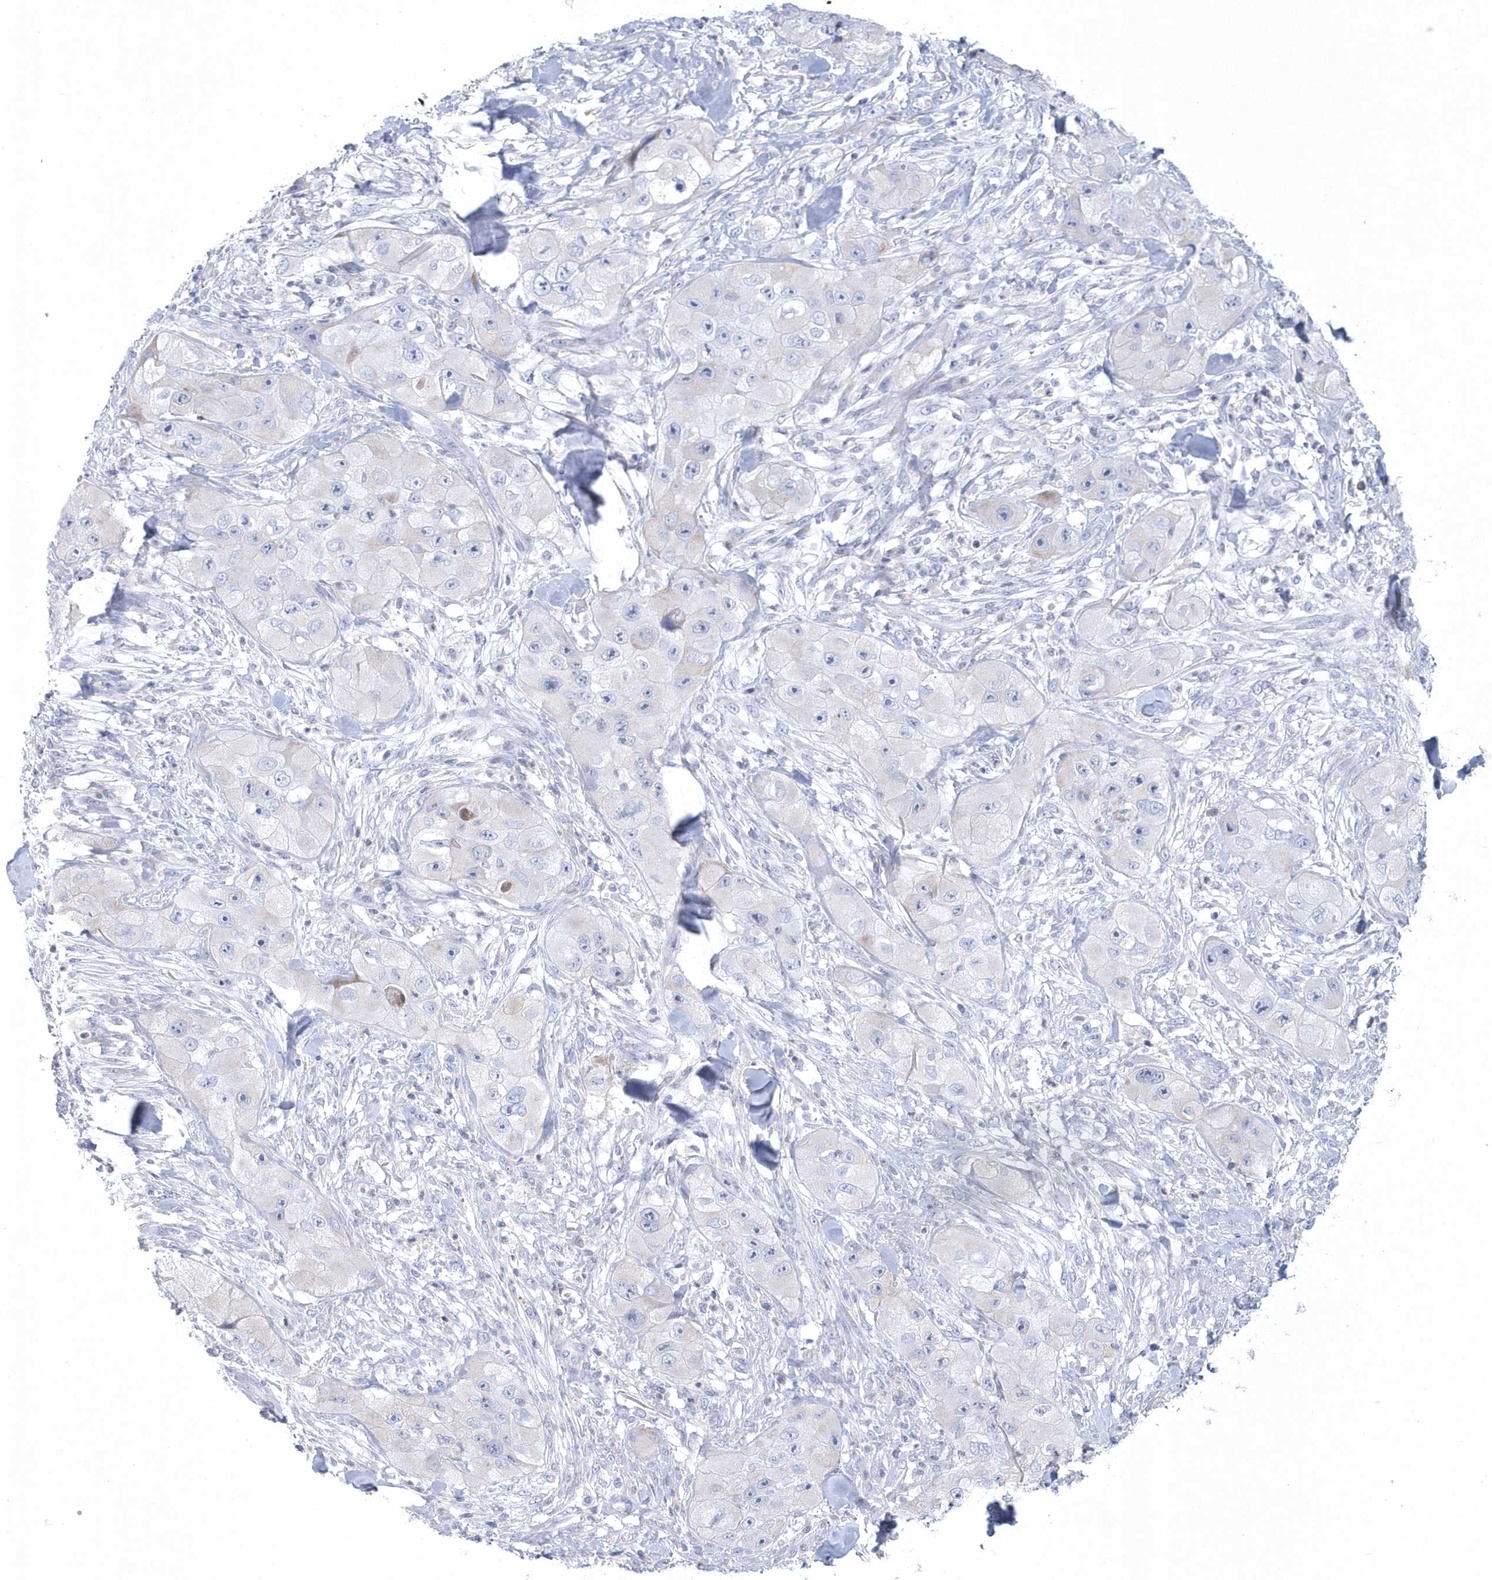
{"staining": {"intensity": "negative", "quantity": "none", "location": "none"}, "tissue": "skin cancer", "cell_type": "Tumor cells", "image_type": "cancer", "snomed": [{"axis": "morphology", "description": "Squamous cell carcinoma, NOS"}, {"axis": "topography", "description": "Skin"}, {"axis": "topography", "description": "Subcutis"}], "caption": "This is a photomicrograph of immunohistochemistry (IHC) staining of skin cancer, which shows no staining in tumor cells.", "gene": "NIPAL1", "patient": {"sex": "male", "age": 73}}